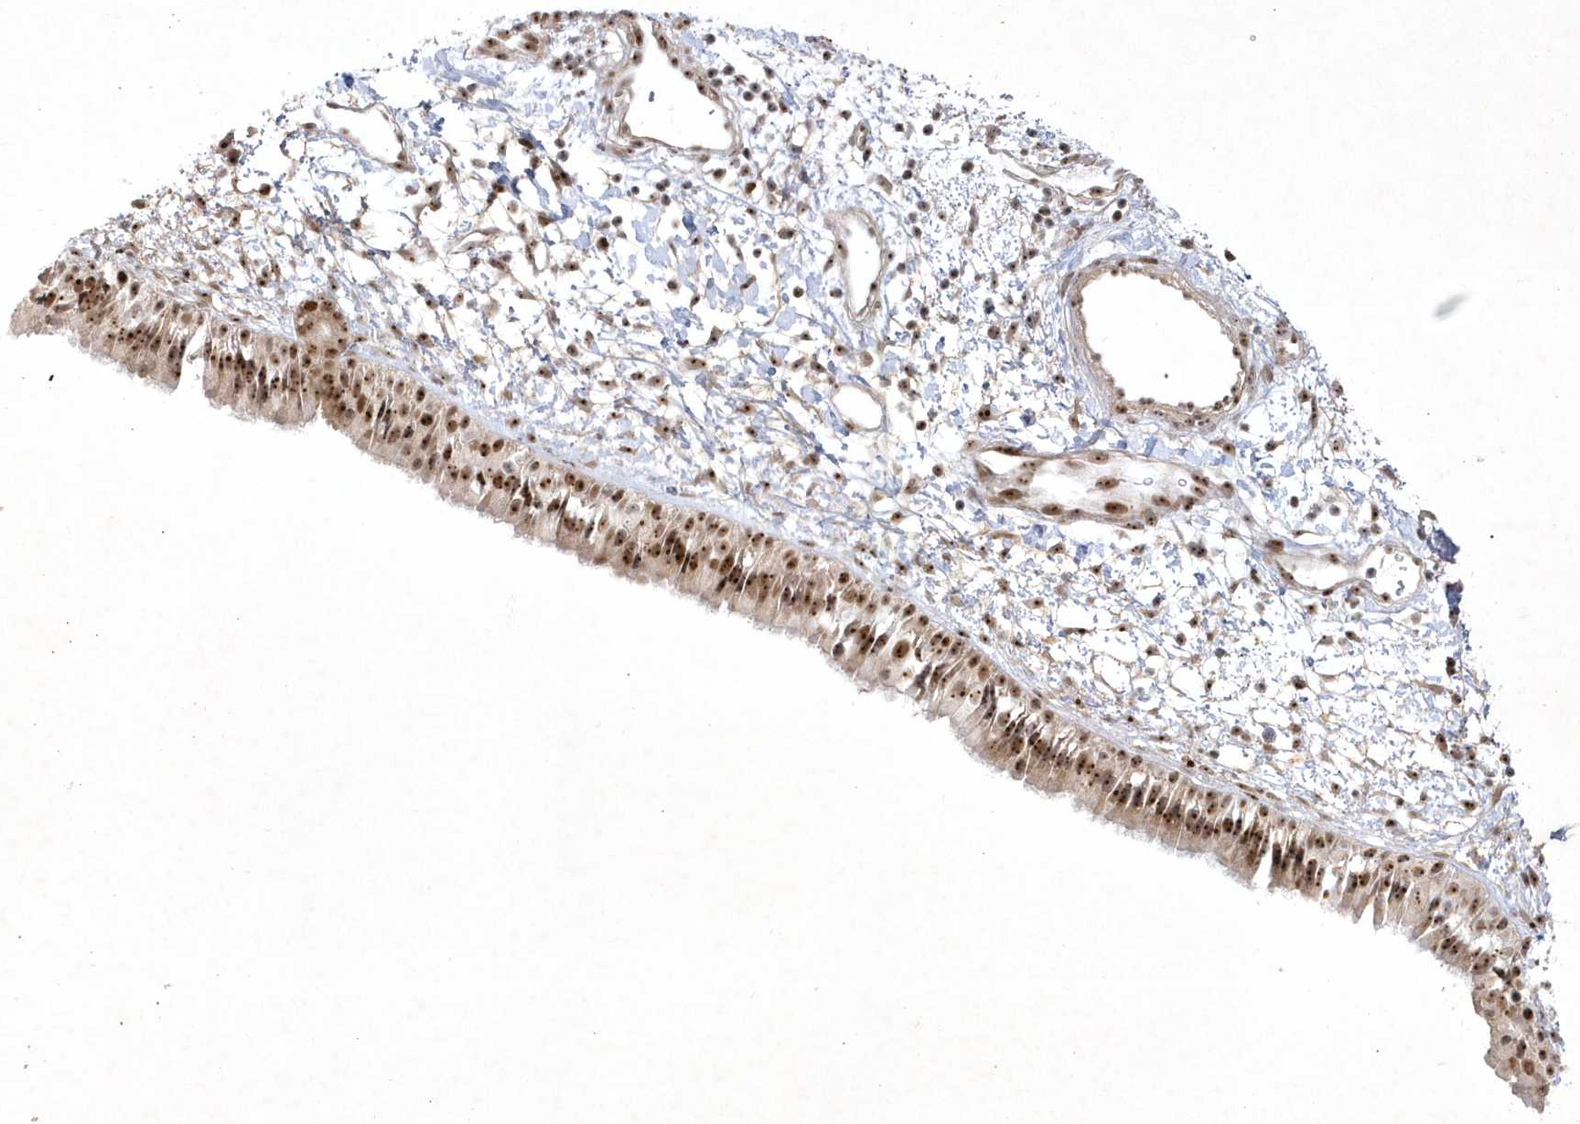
{"staining": {"intensity": "moderate", "quantity": ">75%", "location": "nuclear"}, "tissue": "nasopharynx", "cell_type": "Respiratory epithelial cells", "image_type": "normal", "snomed": [{"axis": "morphology", "description": "Normal tissue, NOS"}, {"axis": "topography", "description": "Nasopharynx"}], "caption": "This histopathology image exhibits immunohistochemistry staining of normal nasopharynx, with medium moderate nuclear expression in about >75% of respiratory epithelial cells.", "gene": "NPM3", "patient": {"sex": "male", "age": 22}}